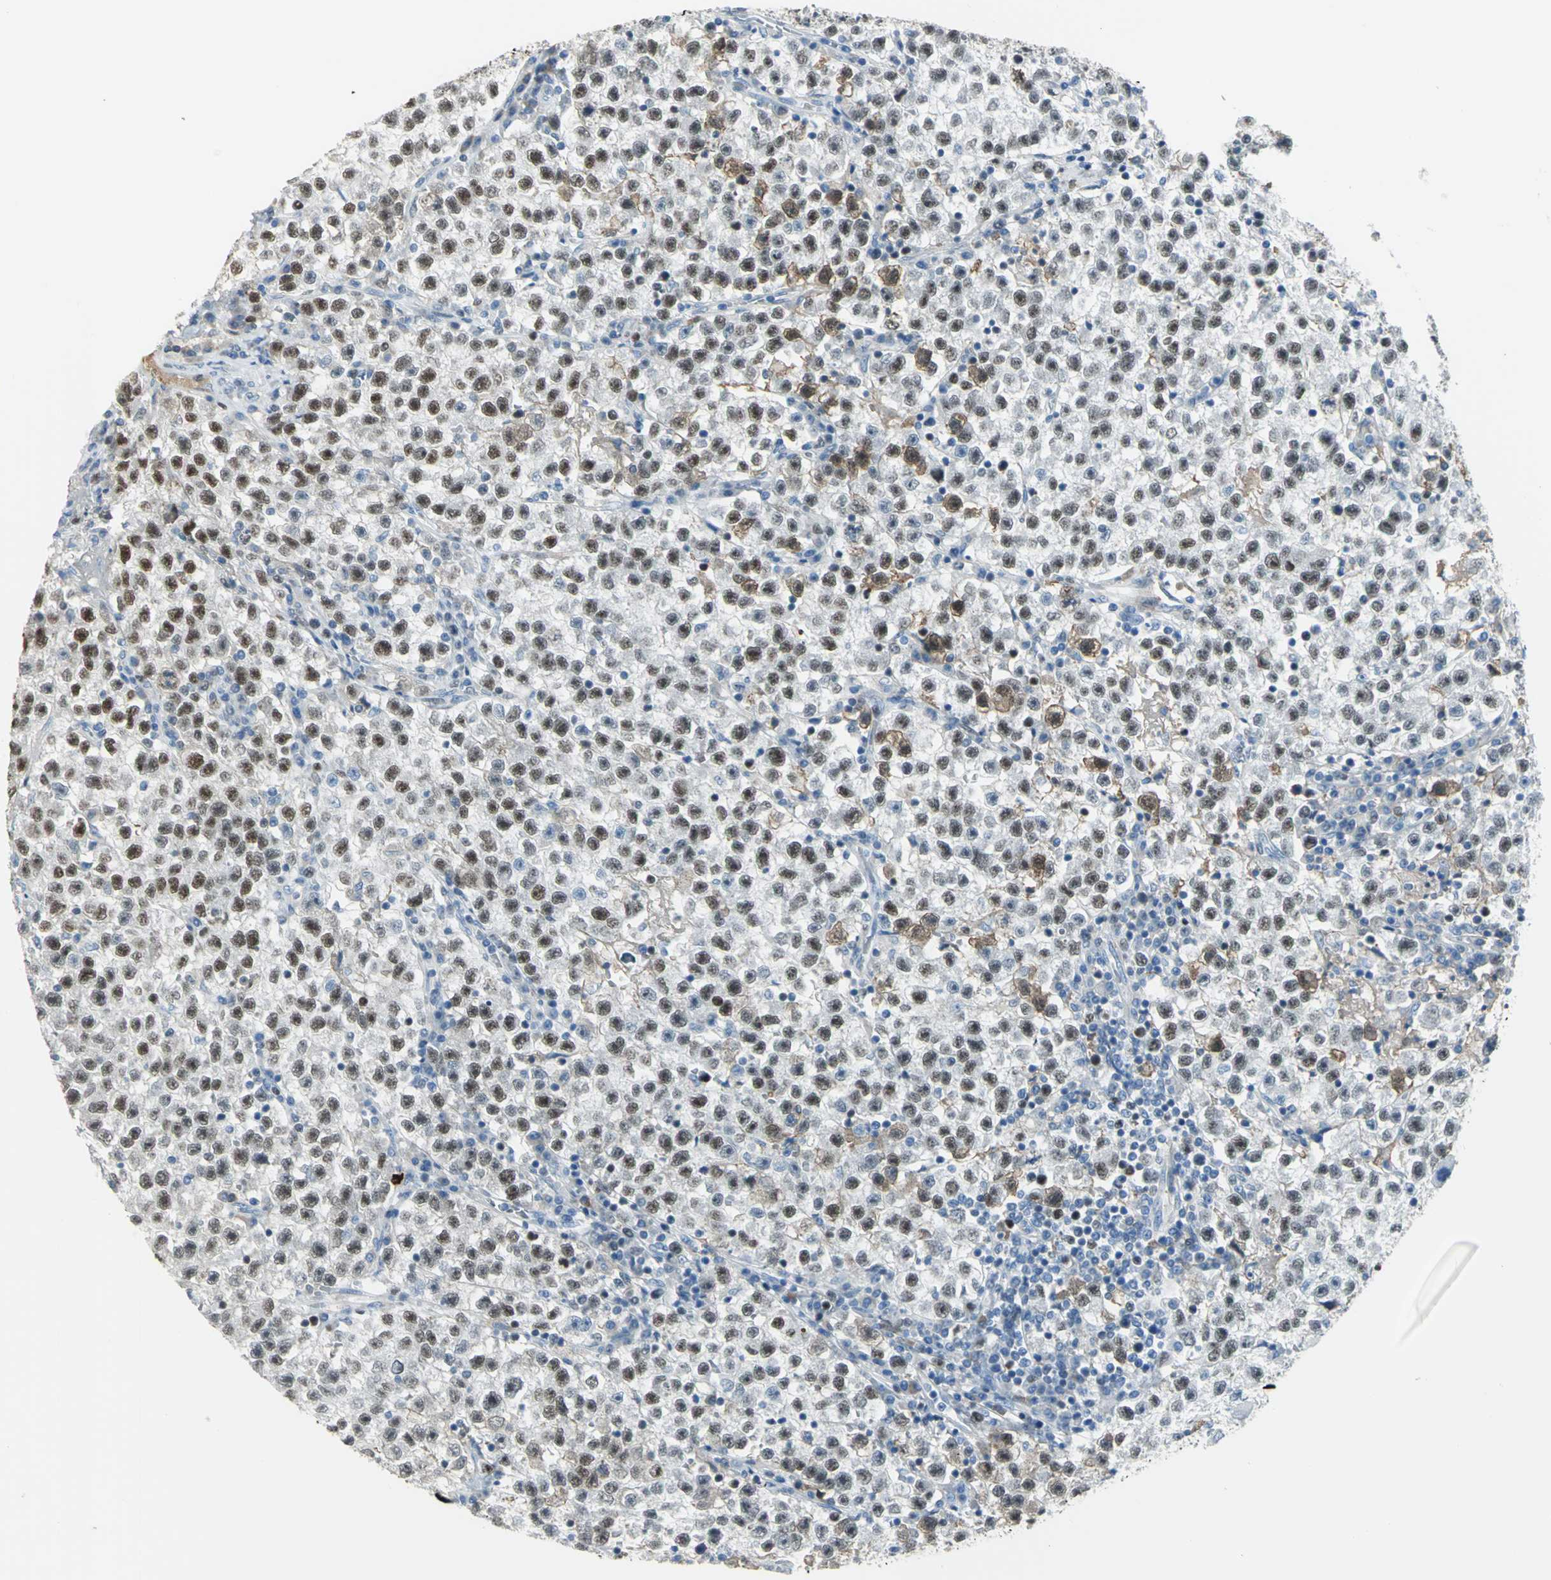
{"staining": {"intensity": "moderate", "quantity": ">75%", "location": "cytoplasmic/membranous"}, "tissue": "testis cancer", "cell_type": "Tumor cells", "image_type": "cancer", "snomed": [{"axis": "morphology", "description": "Seminoma, NOS"}, {"axis": "topography", "description": "Testis"}], "caption": "Human testis cancer (seminoma) stained for a protein (brown) exhibits moderate cytoplasmic/membranous positive staining in approximately >75% of tumor cells.", "gene": "MCM3", "patient": {"sex": "male", "age": 22}}